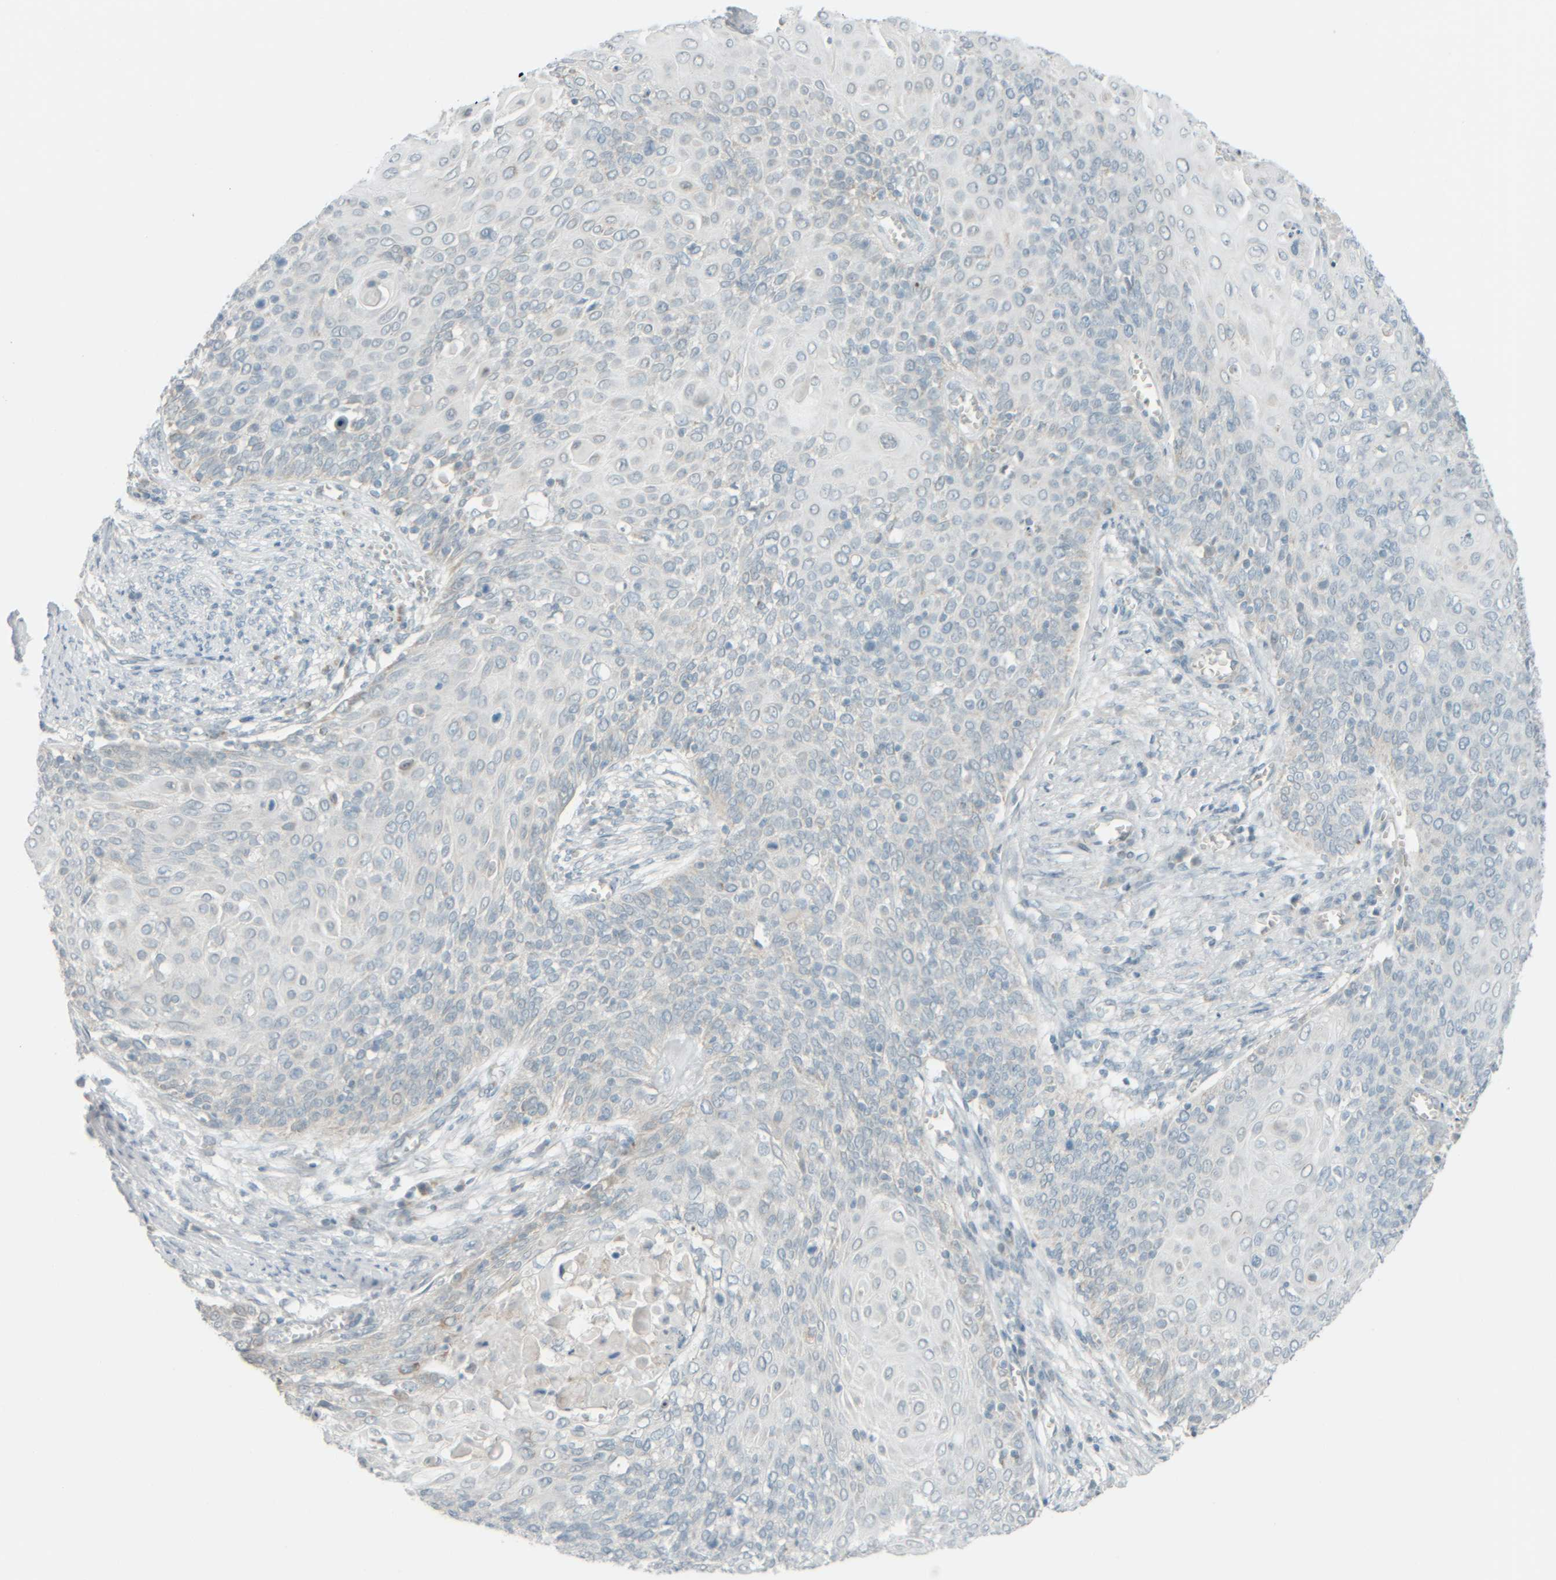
{"staining": {"intensity": "negative", "quantity": "none", "location": "none"}, "tissue": "cervical cancer", "cell_type": "Tumor cells", "image_type": "cancer", "snomed": [{"axis": "morphology", "description": "Squamous cell carcinoma, NOS"}, {"axis": "topography", "description": "Cervix"}], "caption": "Tumor cells show no significant staining in cervical cancer.", "gene": "PTGES3L-AARSD1", "patient": {"sex": "female", "age": 39}}